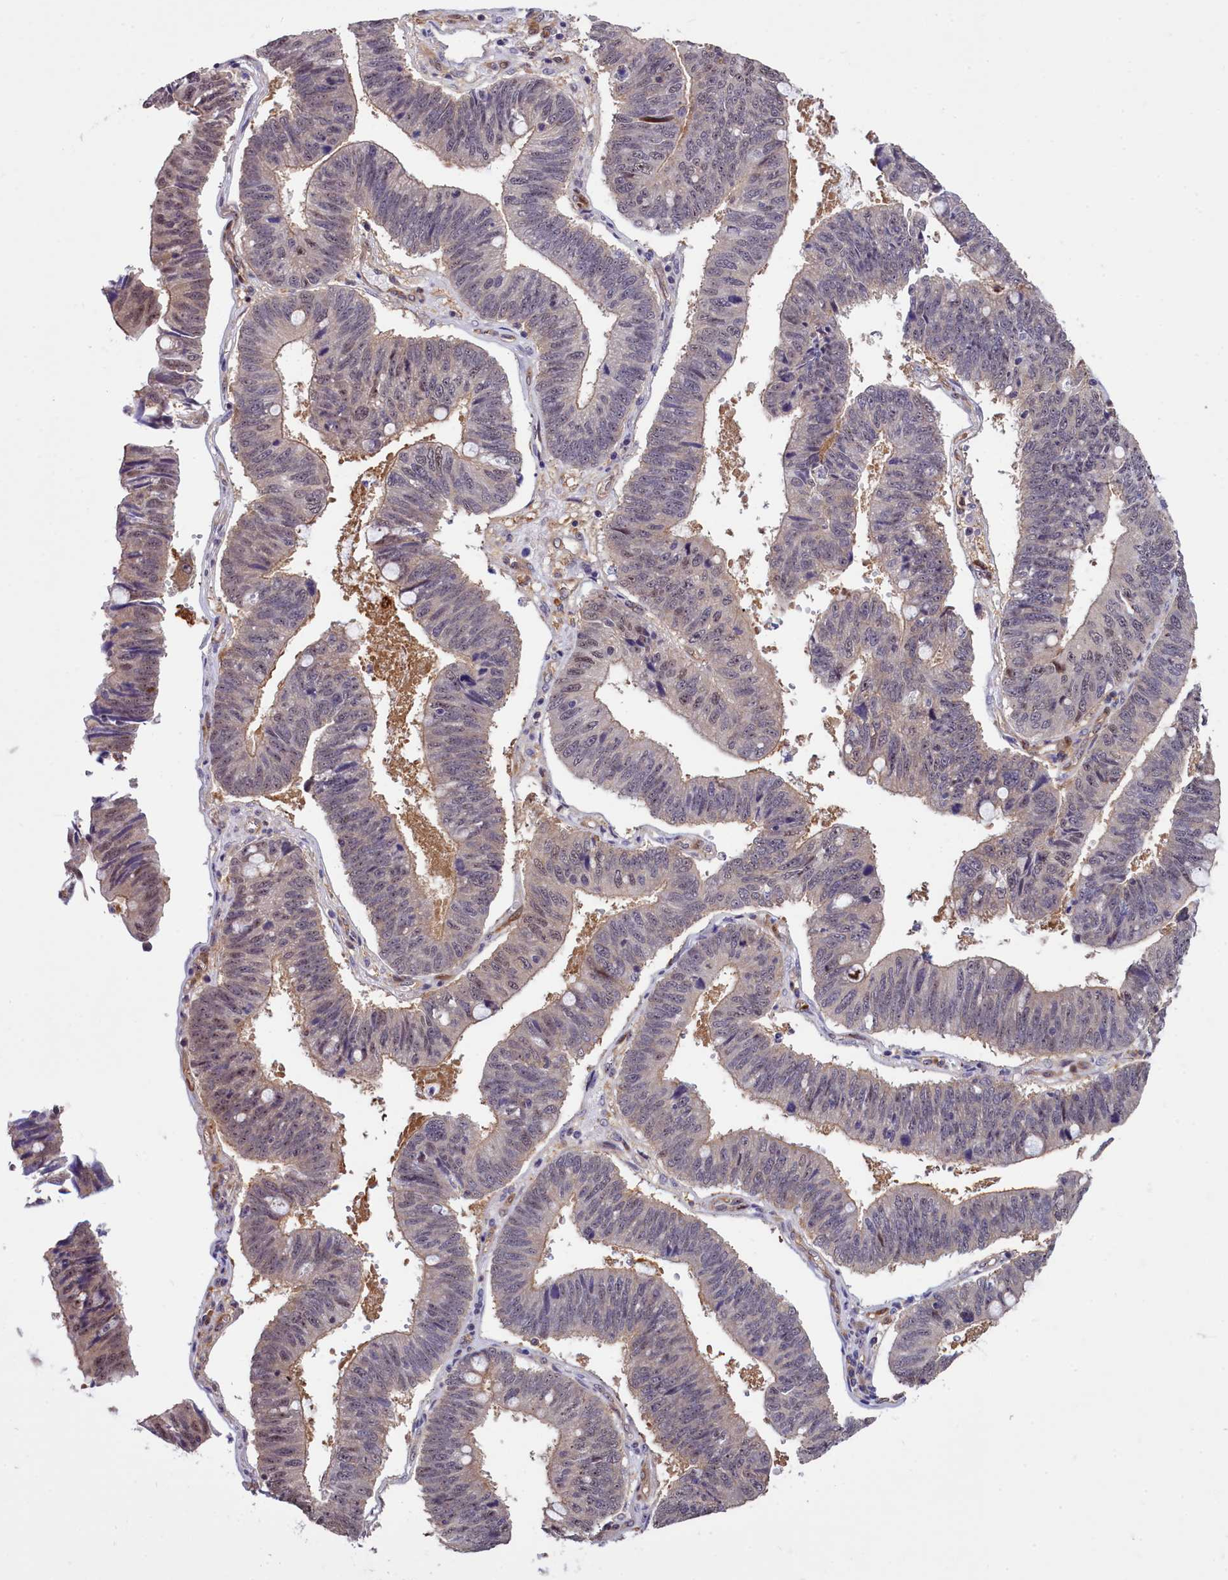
{"staining": {"intensity": "weak", "quantity": "25%-75%", "location": "cytoplasmic/membranous"}, "tissue": "stomach cancer", "cell_type": "Tumor cells", "image_type": "cancer", "snomed": [{"axis": "morphology", "description": "Adenocarcinoma, NOS"}, {"axis": "topography", "description": "Stomach"}], "caption": "The histopathology image shows a brown stain indicating the presence of a protein in the cytoplasmic/membranous of tumor cells in stomach adenocarcinoma.", "gene": "BCAR1", "patient": {"sex": "male", "age": 59}}